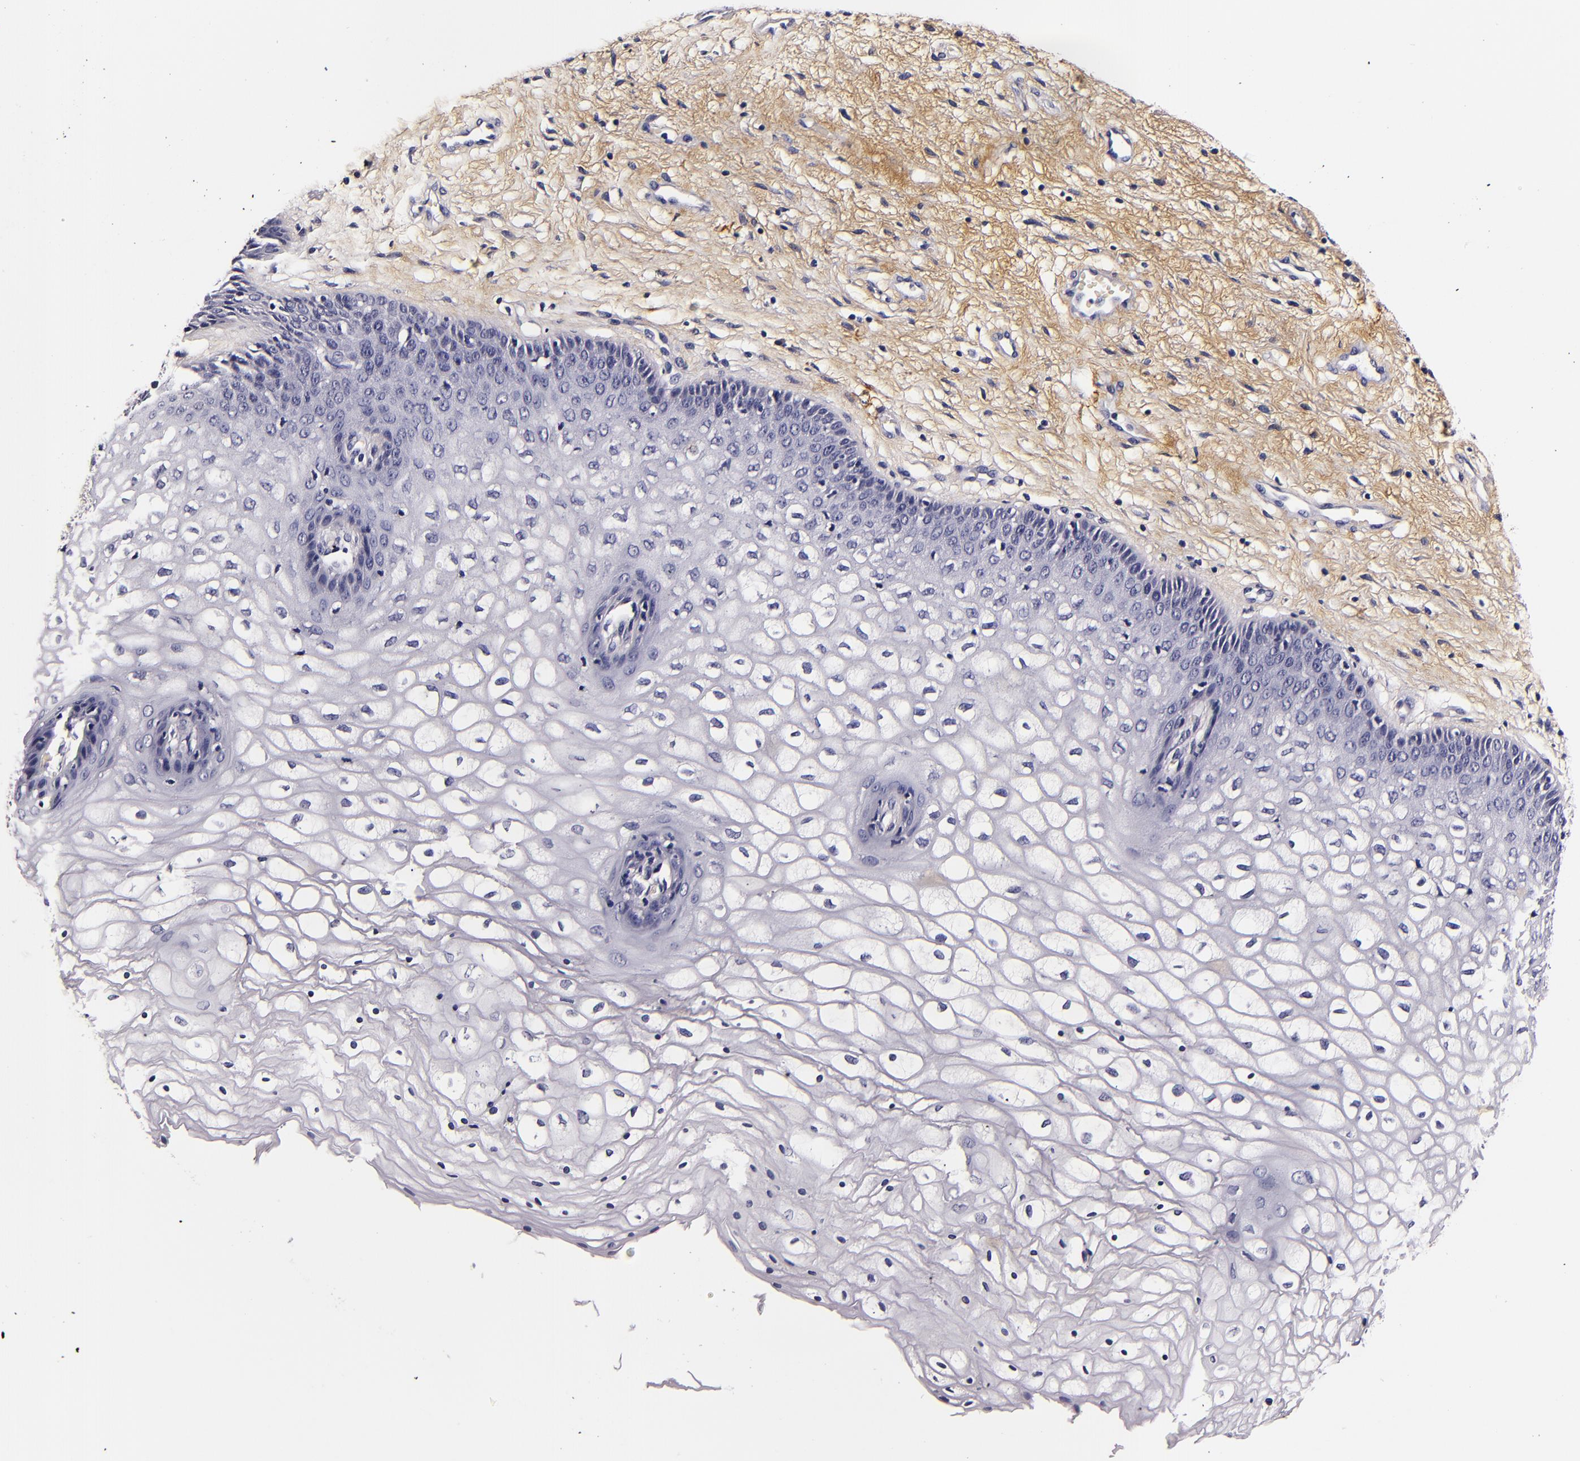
{"staining": {"intensity": "negative", "quantity": "none", "location": "none"}, "tissue": "vagina", "cell_type": "Squamous epithelial cells", "image_type": "normal", "snomed": [{"axis": "morphology", "description": "Normal tissue, NOS"}, {"axis": "topography", "description": "Vagina"}], "caption": "This is an IHC histopathology image of benign human vagina. There is no expression in squamous epithelial cells.", "gene": "FBN1", "patient": {"sex": "female", "age": 34}}